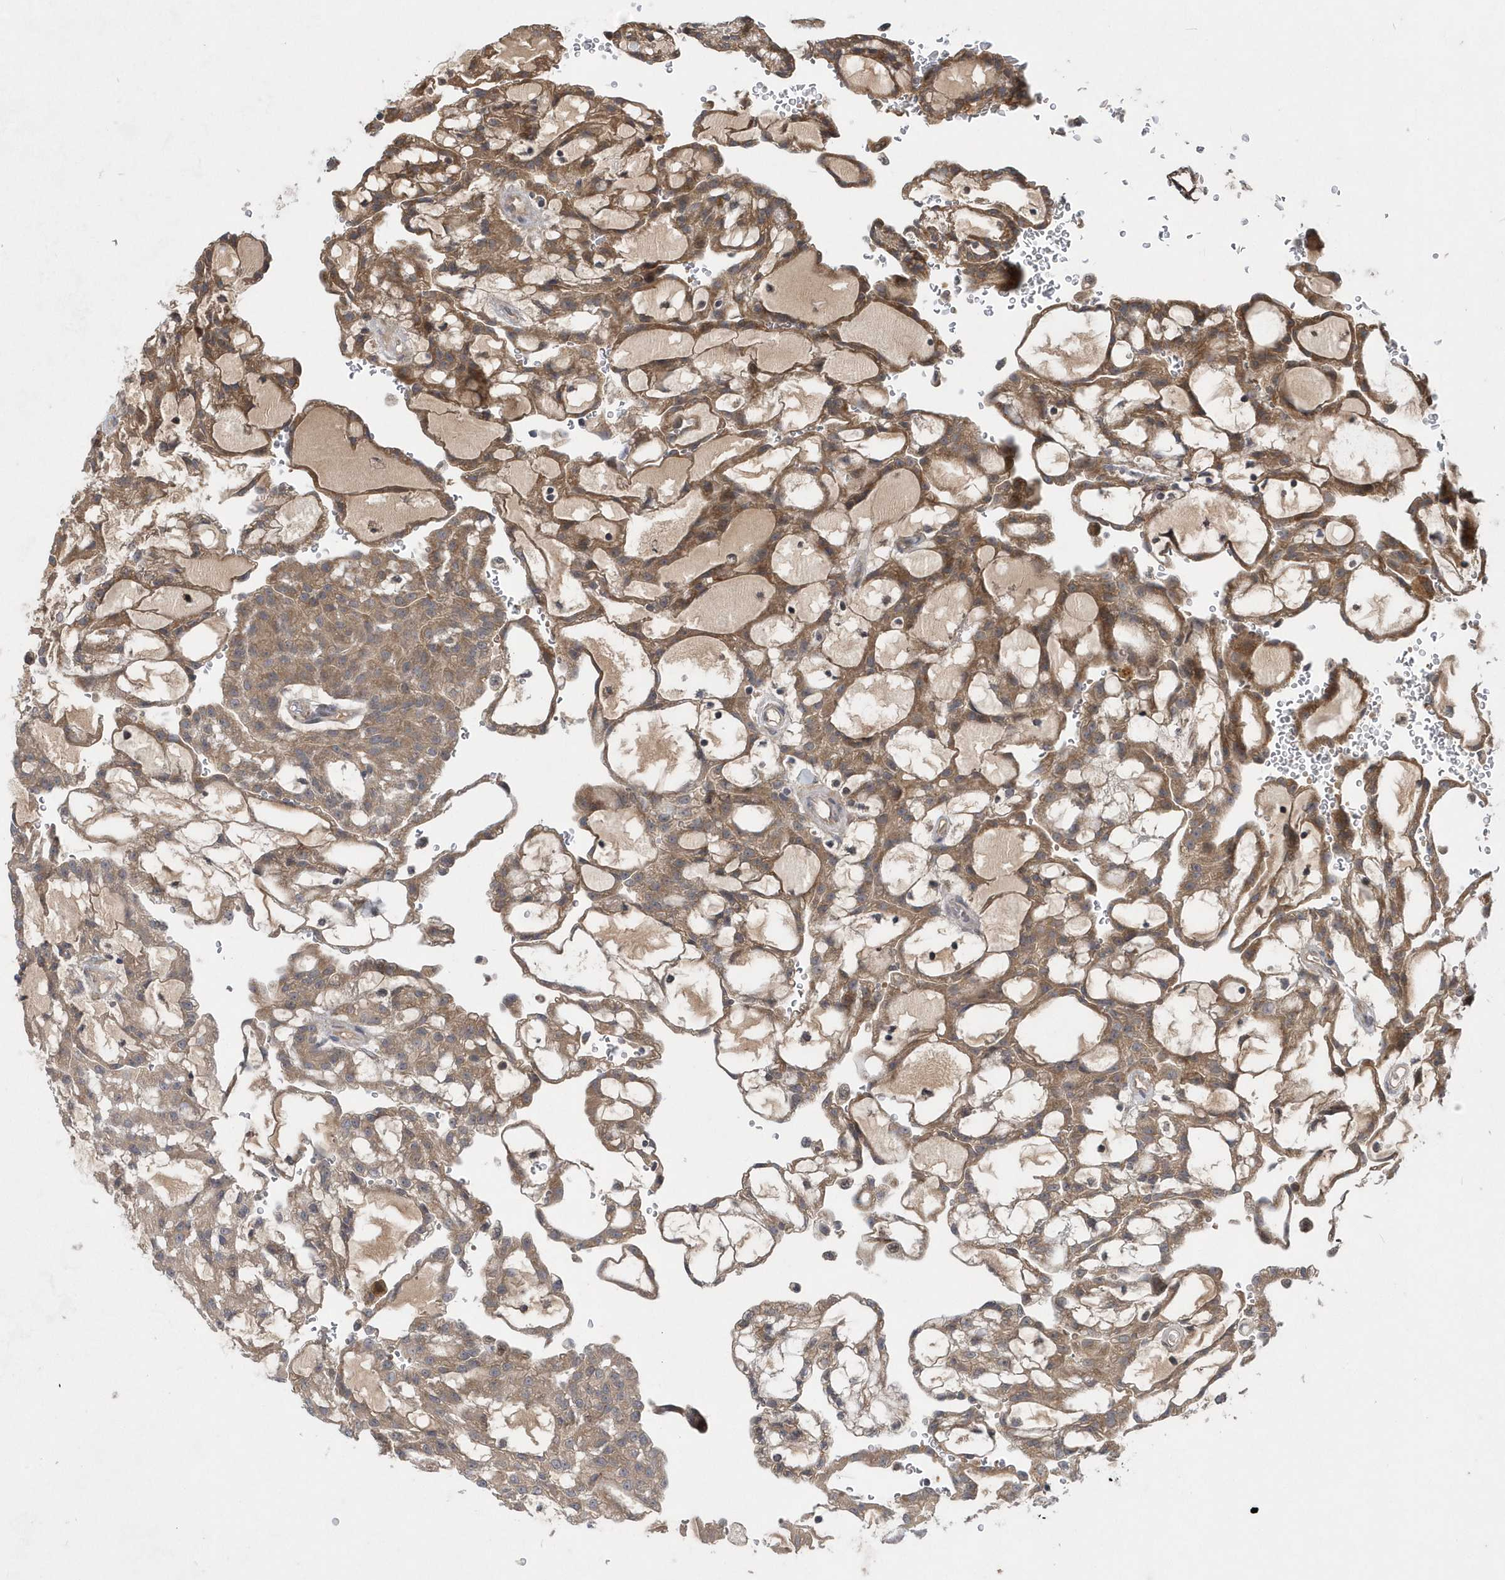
{"staining": {"intensity": "moderate", "quantity": ">75%", "location": "cytoplasmic/membranous"}, "tissue": "renal cancer", "cell_type": "Tumor cells", "image_type": "cancer", "snomed": [{"axis": "morphology", "description": "Adenocarcinoma, NOS"}, {"axis": "topography", "description": "Kidney"}], "caption": "Approximately >75% of tumor cells in renal adenocarcinoma display moderate cytoplasmic/membranous protein expression as visualized by brown immunohistochemical staining.", "gene": "HMGCS1", "patient": {"sex": "male", "age": 63}}